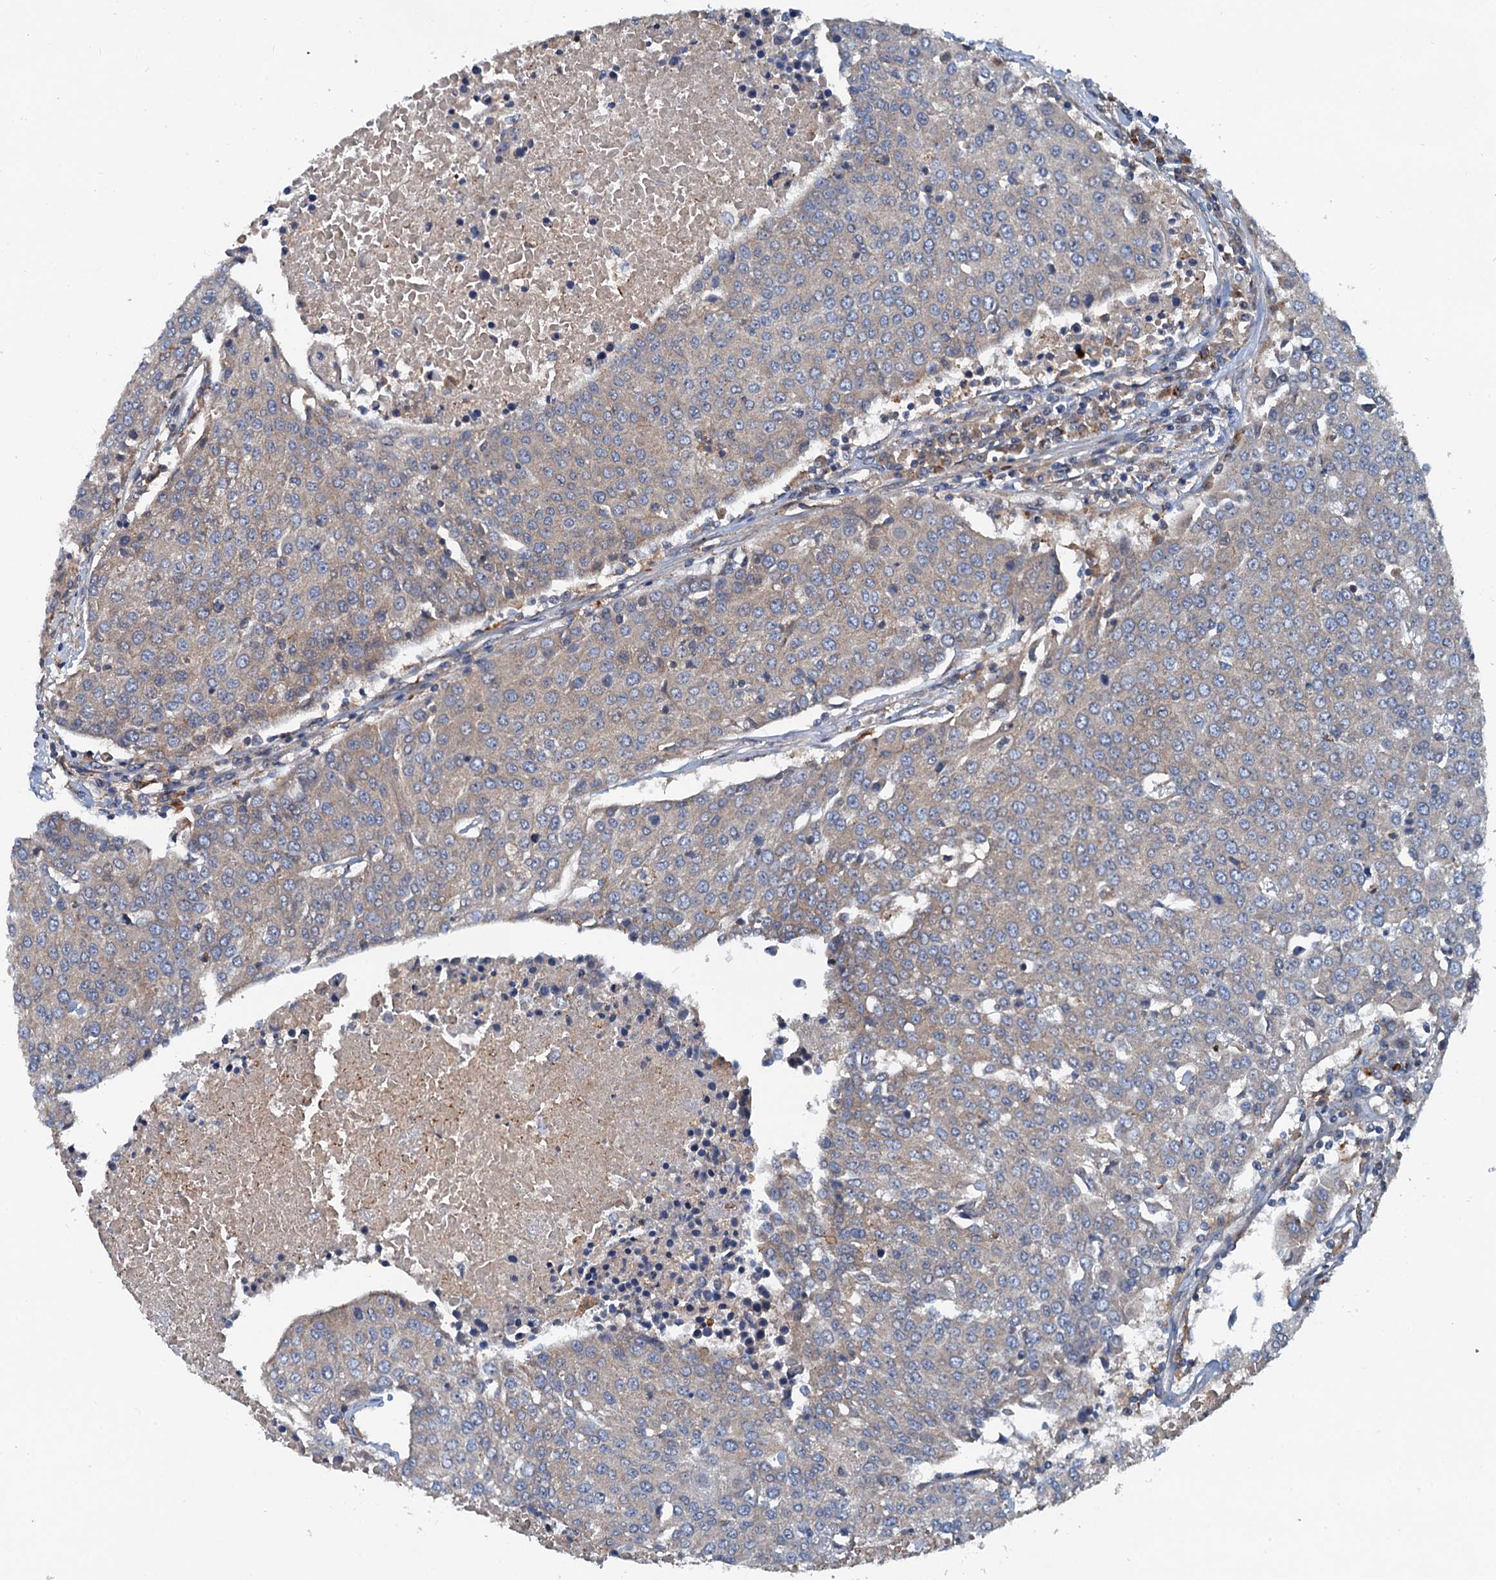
{"staining": {"intensity": "weak", "quantity": "<25%", "location": "cytoplasmic/membranous"}, "tissue": "urothelial cancer", "cell_type": "Tumor cells", "image_type": "cancer", "snomed": [{"axis": "morphology", "description": "Urothelial carcinoma, High grade"}, {"axis": "topography", "description": "Urinary bladder"}], "caption": "This micrograph is of urothelial carcinoma (high-grade) stained with immunohistochemistry (IHC) to label a protein in brown with the nuclei are counter-stained blue. There is no positivity in tumor cells.", "gene": "EFL1", "patient": {"sex": "female", "age": 85}}